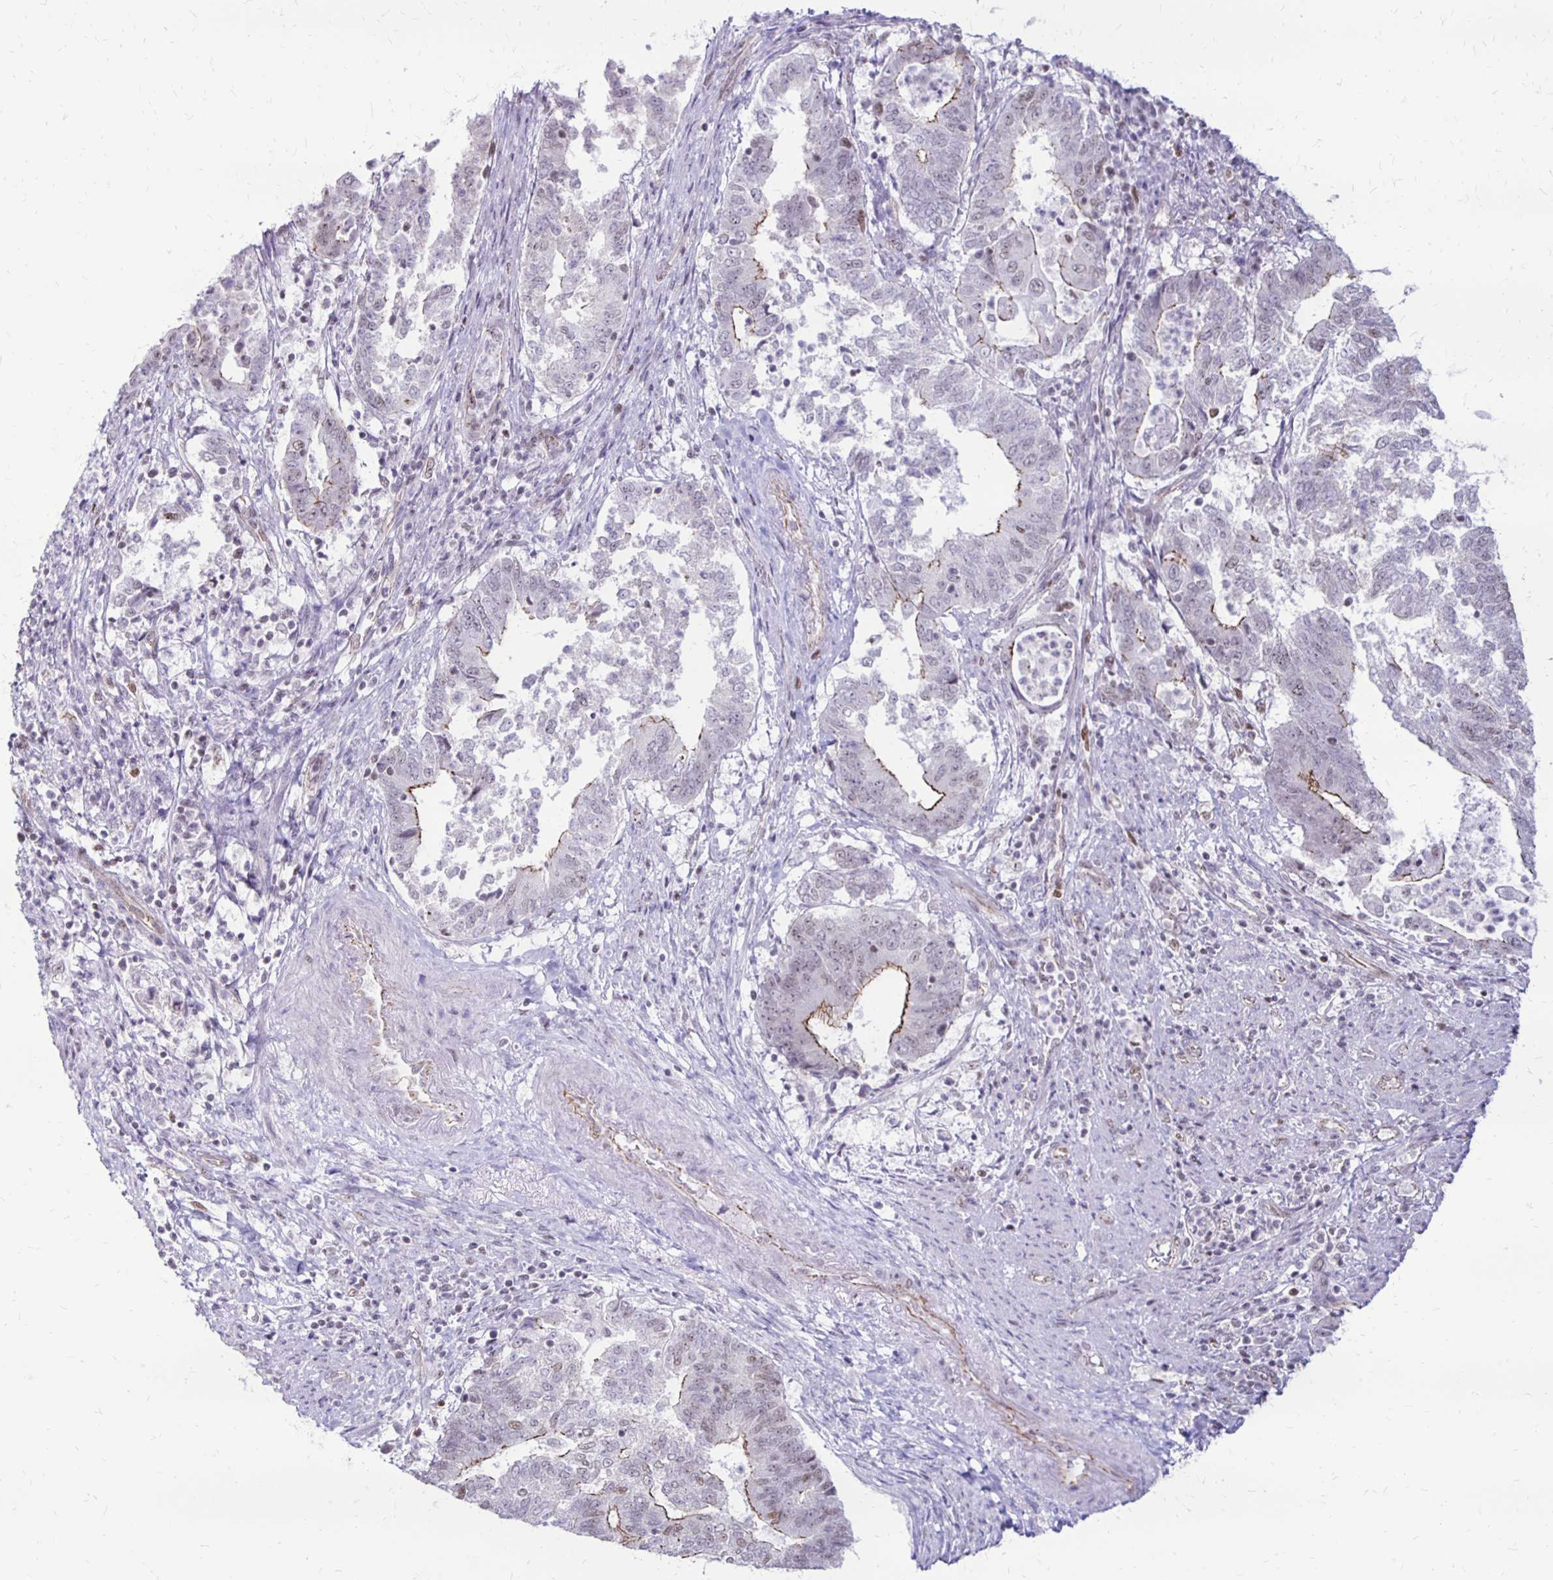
{"staining": {"intensity": "weak", "quantity": "25%-75%", "location": "cytoplasmic/membranous,nuclear"}, "tissue": "endometrial cancer", "cell_type": "Tumor cells", "image_type": "cancer", "snomed": [{"axis": "morphology", "description": "Adenocarcinoma, NOS"}, {"axis": "topography", "description": "Endometrium"}], "caption": "IHC micrograph of endometrial cancer (adenocarcinoma) stained for a protein (brown), which displays low levels of weak cytoplasmic/membranous and nuclear positivity in approximately 25%-75% of tumor cells.", "gene": "DDB2", "patient": {"sex": "female", "age": 65}}